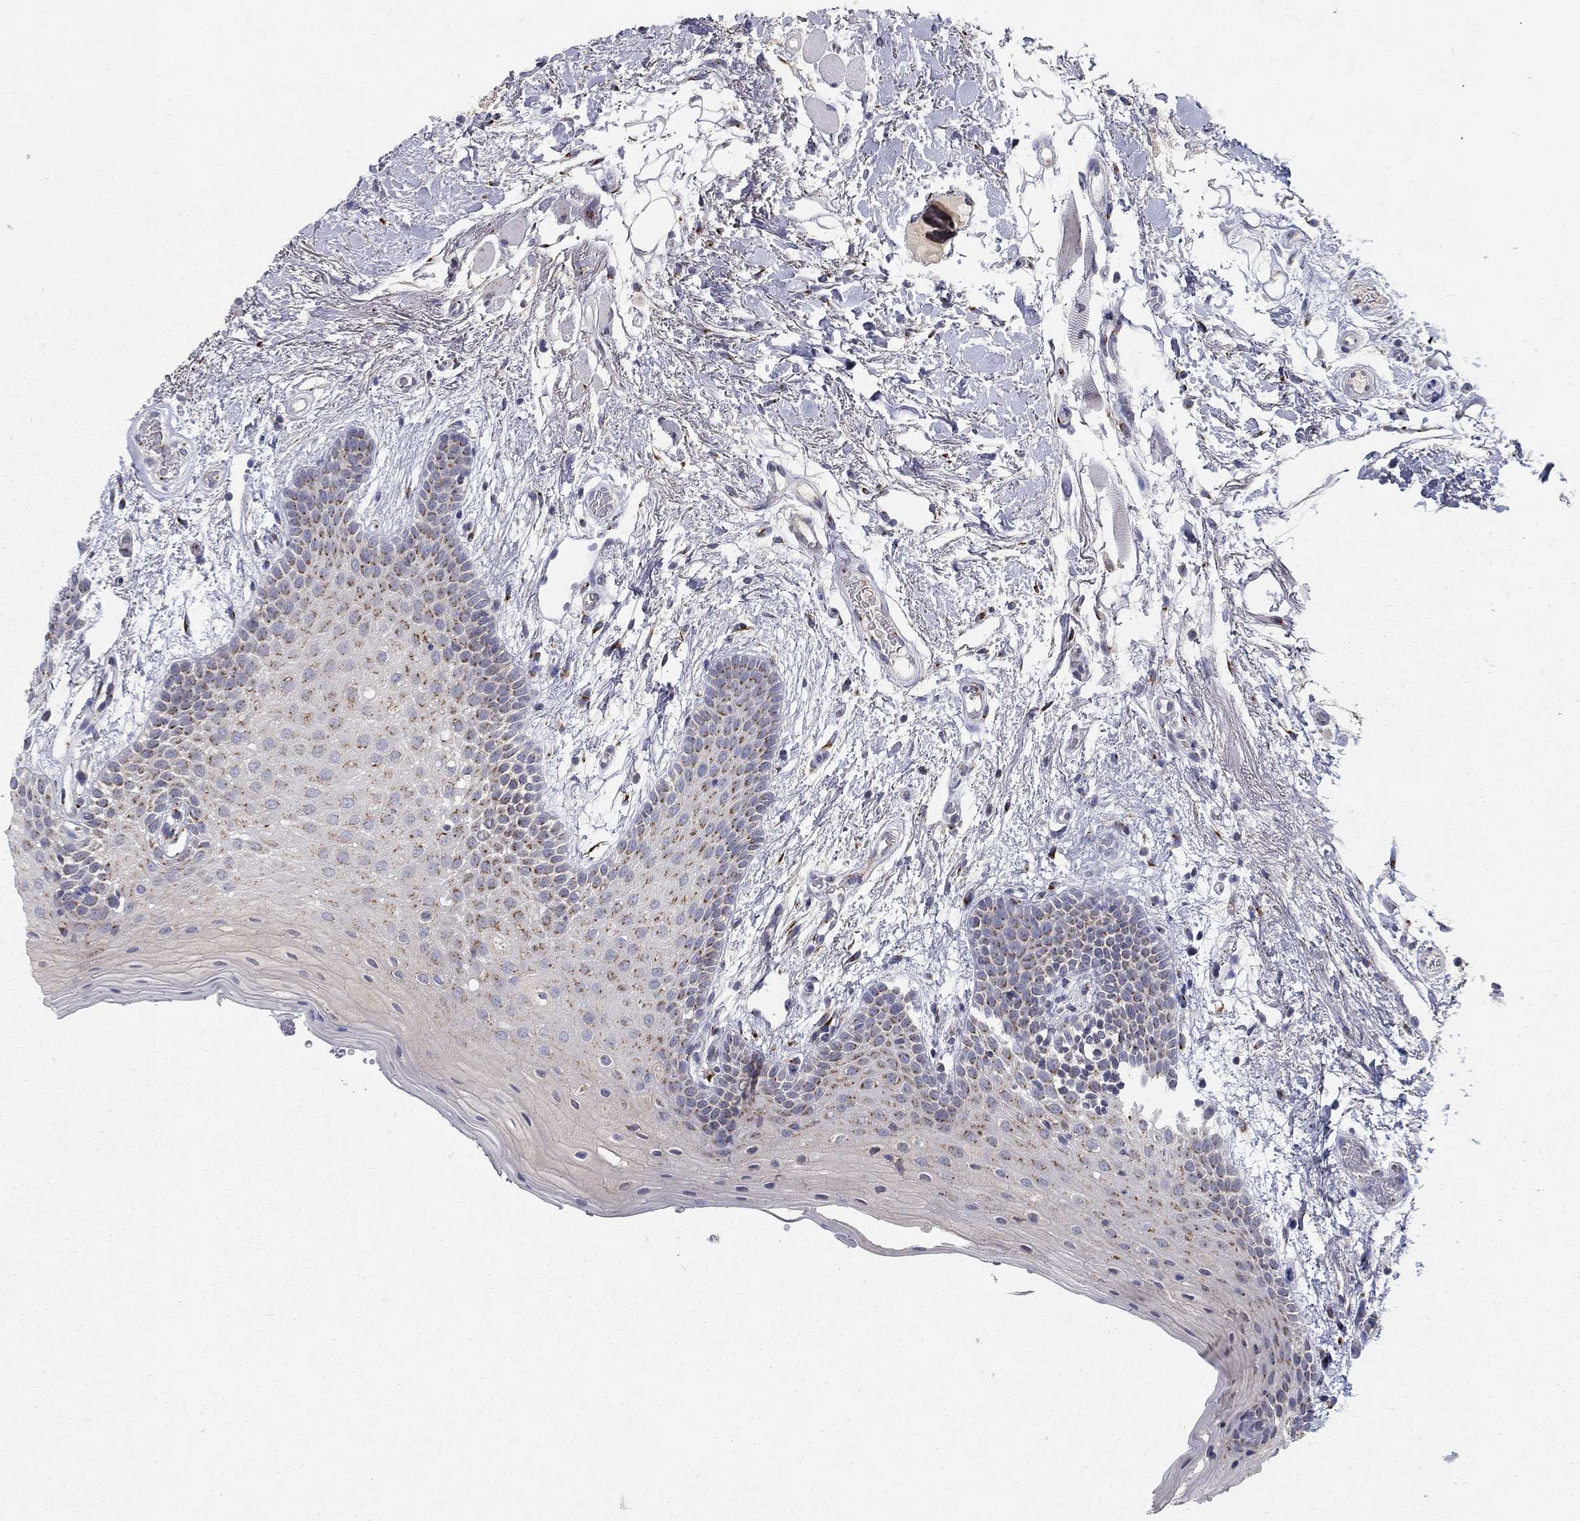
{"staining": {"intensity": "moderate", "quantity": "<25%", "location": "cytoplasmic/membranous"}, "tissue": "oral mucosa", "cell_type": "Squamous epithelial cells", "image_type": "normal", "snomed": [{"axis": "morphology", "description": "Normal tissue, NOS"}, {"axis": "topography", "description": "Oral tissue"}, {"axis": "topography", "description": "Tounge, NOS"}], "caption": "Immunohistochemical staining of benign oral mucosa shows moderate cytoplasmic/membranous protein staining in approximately <25% of squamous epithelial cells. (DAB IHC with brightfield microscopy, high magnification).", "gene": "PANK3", "patient": {"sex": "female", "age": 86}}